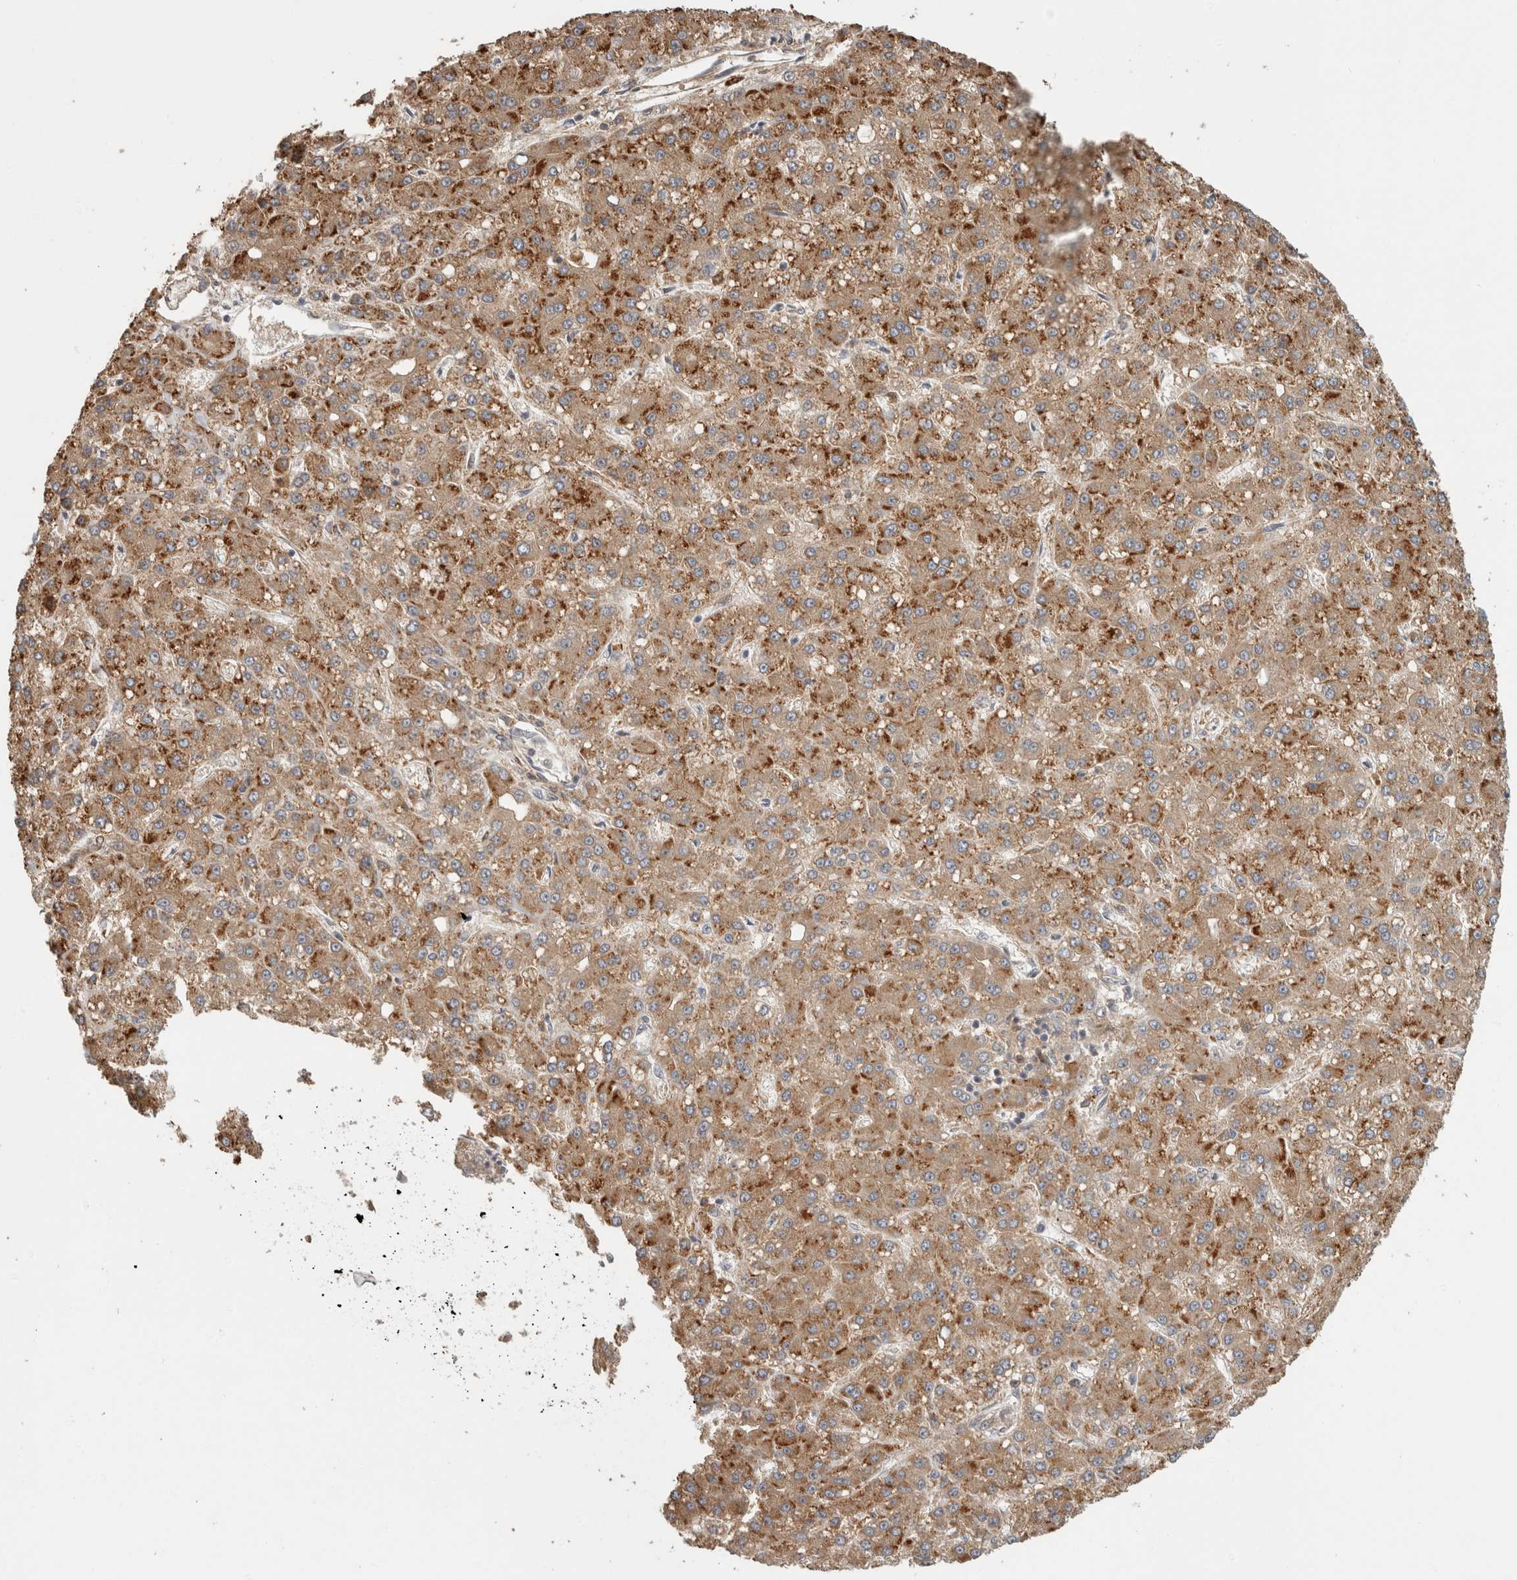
{"staining": {"intensity": "moderate", "quantity": ">75%", "location": "cytoplasmic/membranous"}, "tissue": "liver cancer", "cell_type": "Tumor cells", "image_type": "cancer", "snomed": [{"axis": "morphology", "description": "Carcinoma, Hepatocellular, NOS"}, {"axis": "topography", "description": "Liver"}], "caption": "Moderate cytoplasmic/membranous protein positivity is identified in about >75% of tumor cells in liver cancer (hepatocellular carcinoma).", "gene": "SIPA1L2", "patient": {"sex": "male", "age": 67}}